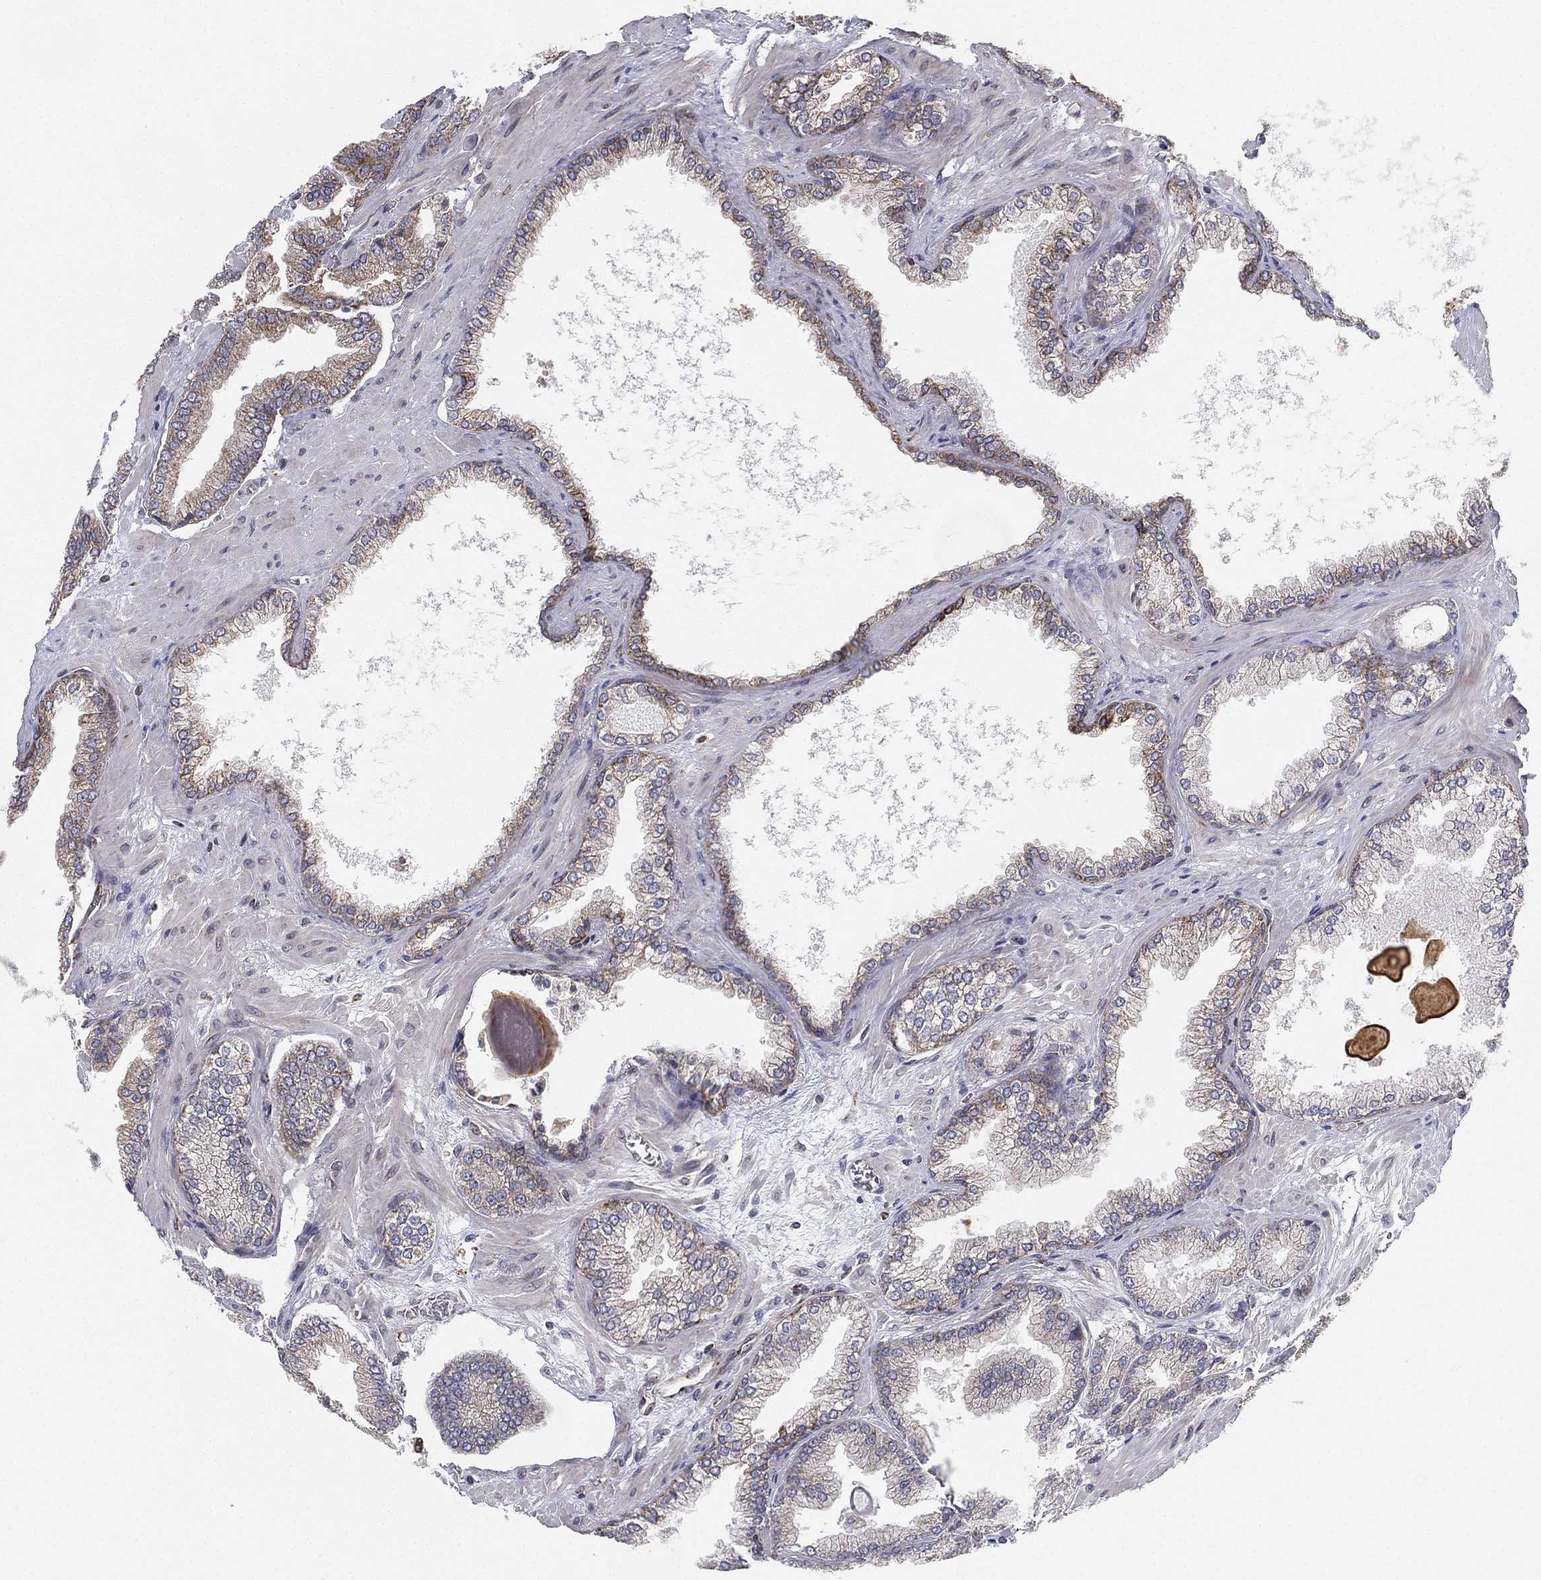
{"staining": {"intensity": "moderate", "quantity": "<25%", "location": "cytoplasmic/membranous"}, "tissue": "prostate cancer", "cell_type": "Tumor cells", "image_type": "cancer", "snomed": [{"axis": "morphology", "description": "Adenocarcinoma, Low grade"}, {"axis": "topography", "description": "Prostate"}], "caption": "Prostate cancer tissue demonstrates moderate cytoplasmic/membranous positivity in about <25% of tumor cells", "gene": "CYB5B", "patient": {"sex": "male", "age": 72}}